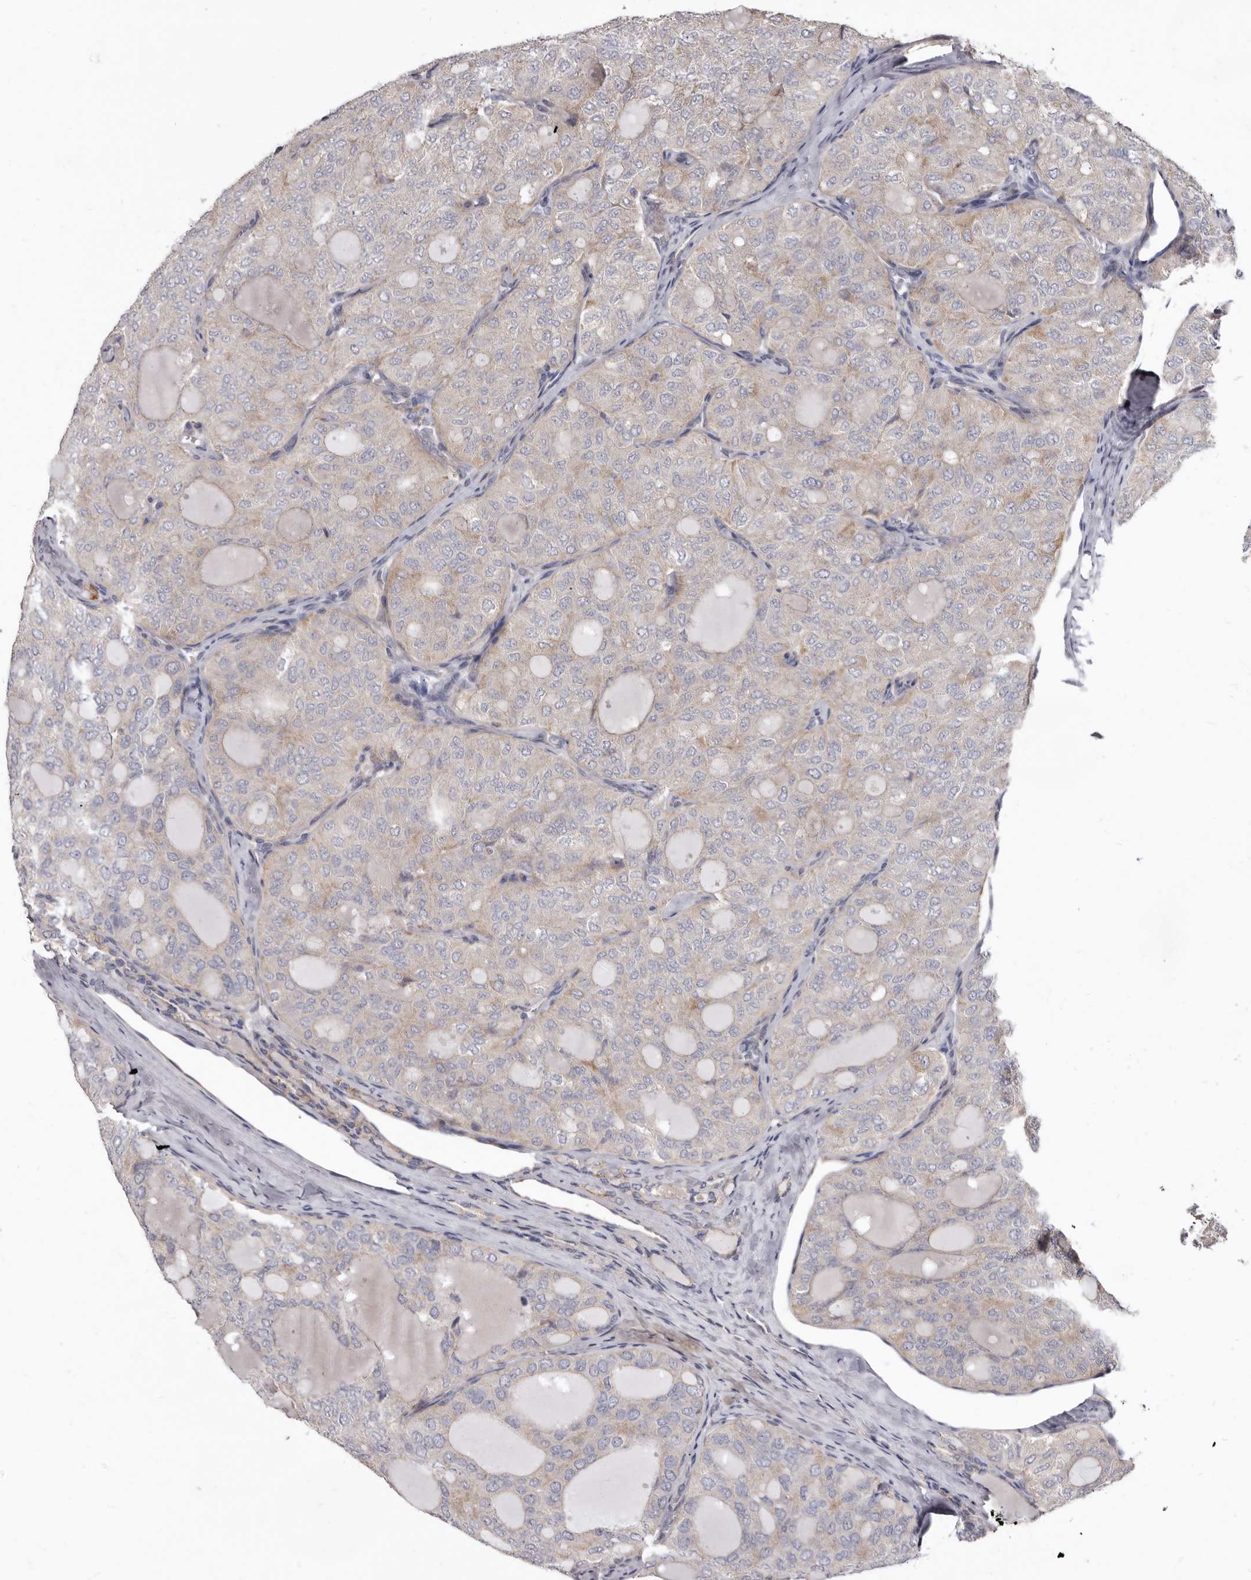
{"staining": {"intensity": "weak", "quantity": ">75%", "location": "cytoplasmic/membranous"}, "tissue": "thyroid cancer", "cell_type": "Tumor cells", "image_type": "cancer", "snomed": [{"axis": "morphology", "description": "Follicular adenoma carcinoma, NOS"}, {"axis": "topography", "description": "Thyroid gland"}], "caption": "This image reveals follicular adenoma carcinoma (thyroid) stained with immunohistochemistry (IHC) to label a protein in brown. The cytoplasmic/membranous of tumor cells show weak positivity for the protein. Nuclei are counter-stained blue.", "gene": "FMO2", "patient": {"sex": "male", "age": 75}}